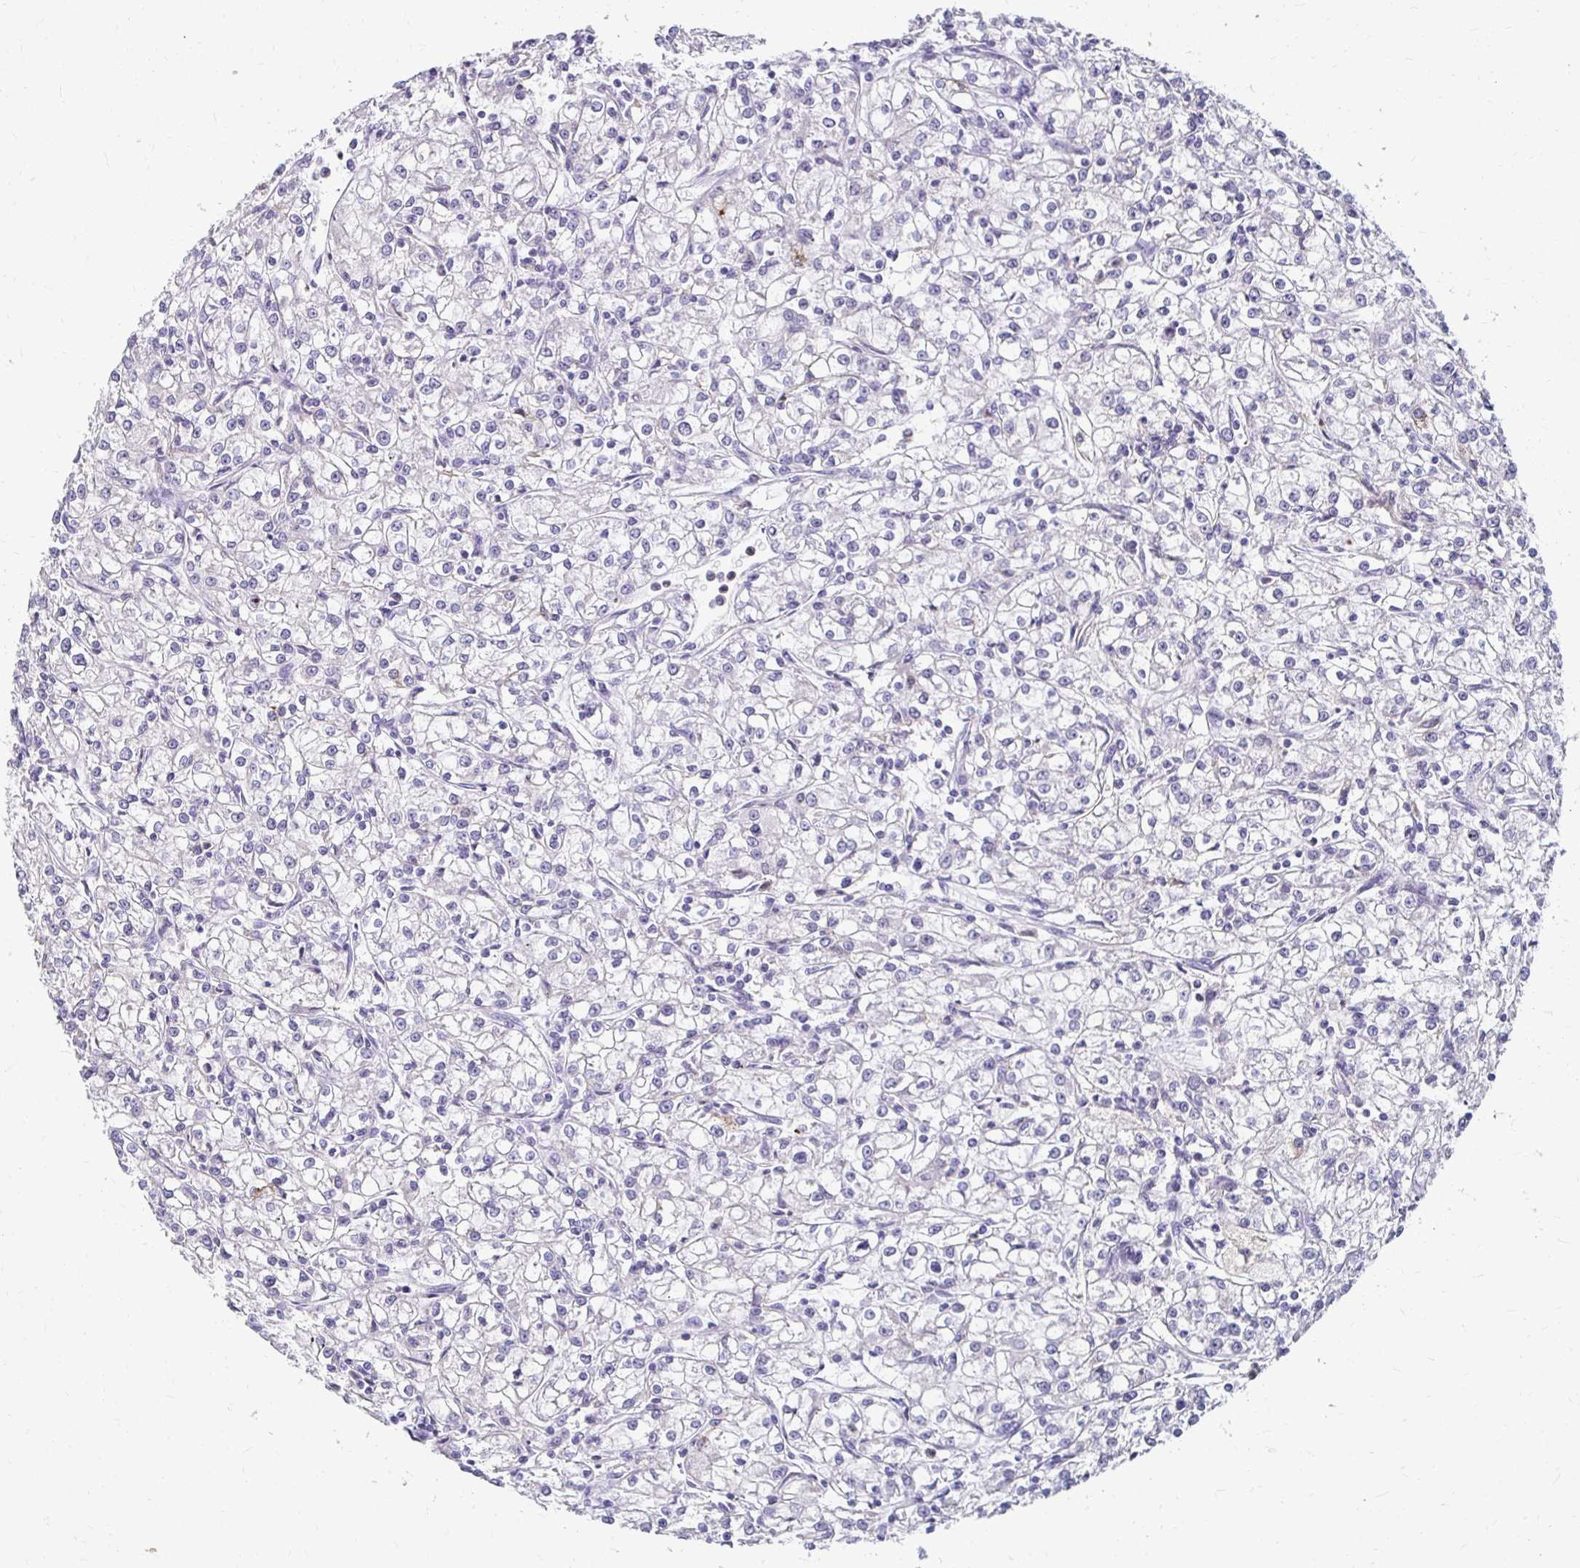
{"staining": {"intensity": "negative", "quantity": "none", "location": "none"}, "tissue": "renal cancer", "cell_type": "Tumor cells", "image_type": "cancer", "snomed": [{"axis": "morphology", "description": "Adenocarcinoma, NOS"}, {"axis": "topography", "description": "Kidney"}], "caption": "Immunohistochemistry (IHC) of adenocarcinoma (renal) reveals no staining in tumor cells.", "gene": "PADI2", "patient": {"sex": "female", "age": 59}}